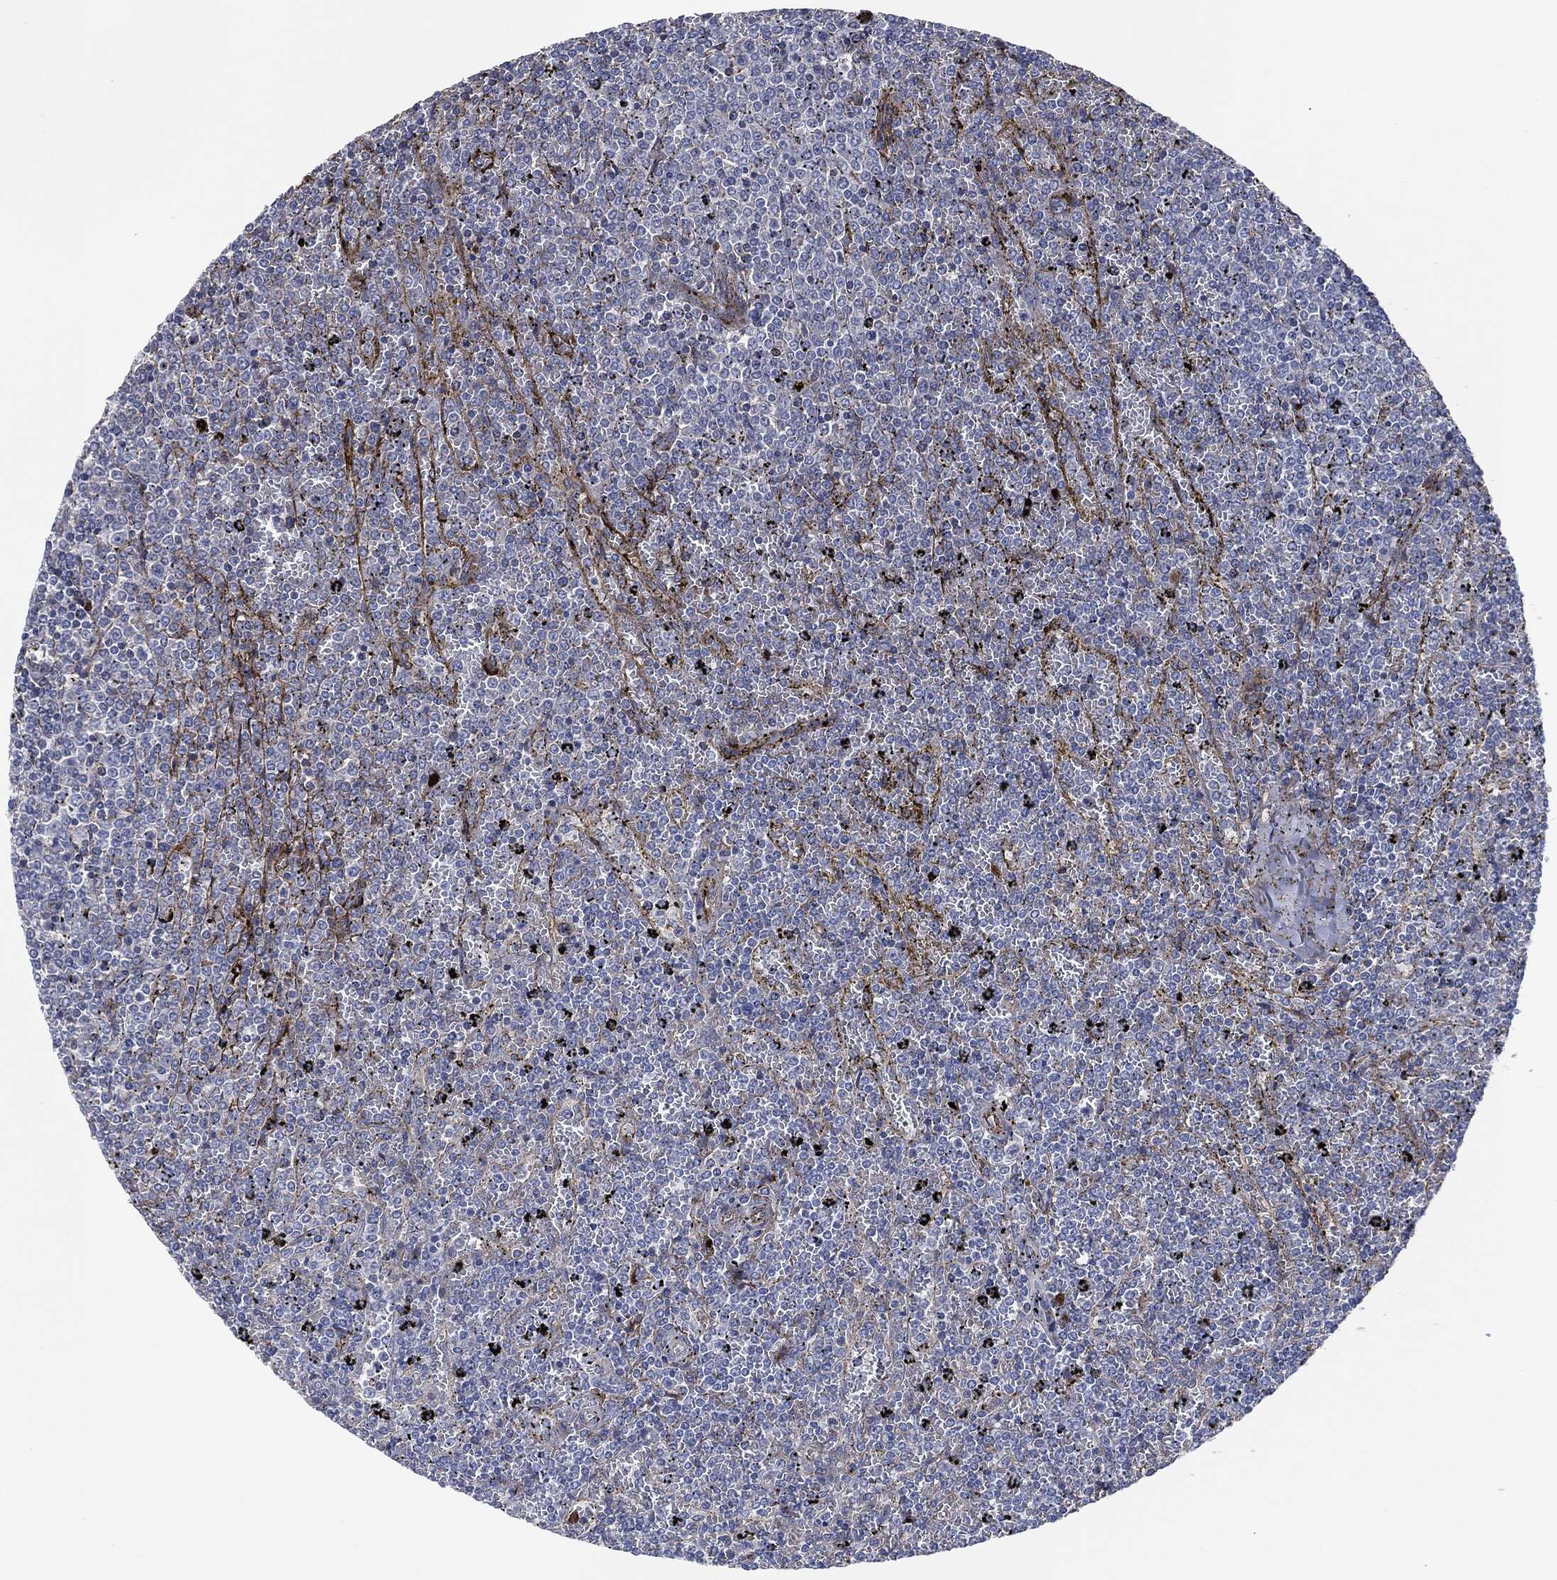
{"staining": {"intensity": "negative", "quantity": "none", "location": "none"}, "tissue": "lymphoma", "cell_type": "Tumor cells", "image_type": "cancer", "snomed": [{"axis": "morphology", "description": "Malignant lymphoma, non-Hodgkin's type, Low grade"}, {"axis": "topography", "description": "Spleen"}], "caption": "This is an immunohistochemistry (IHC) micrograph of human lymphoma. There is no positivity in tumor cells.", "gene": "APOB", "patient": {"sex": "female", "age": 77}}